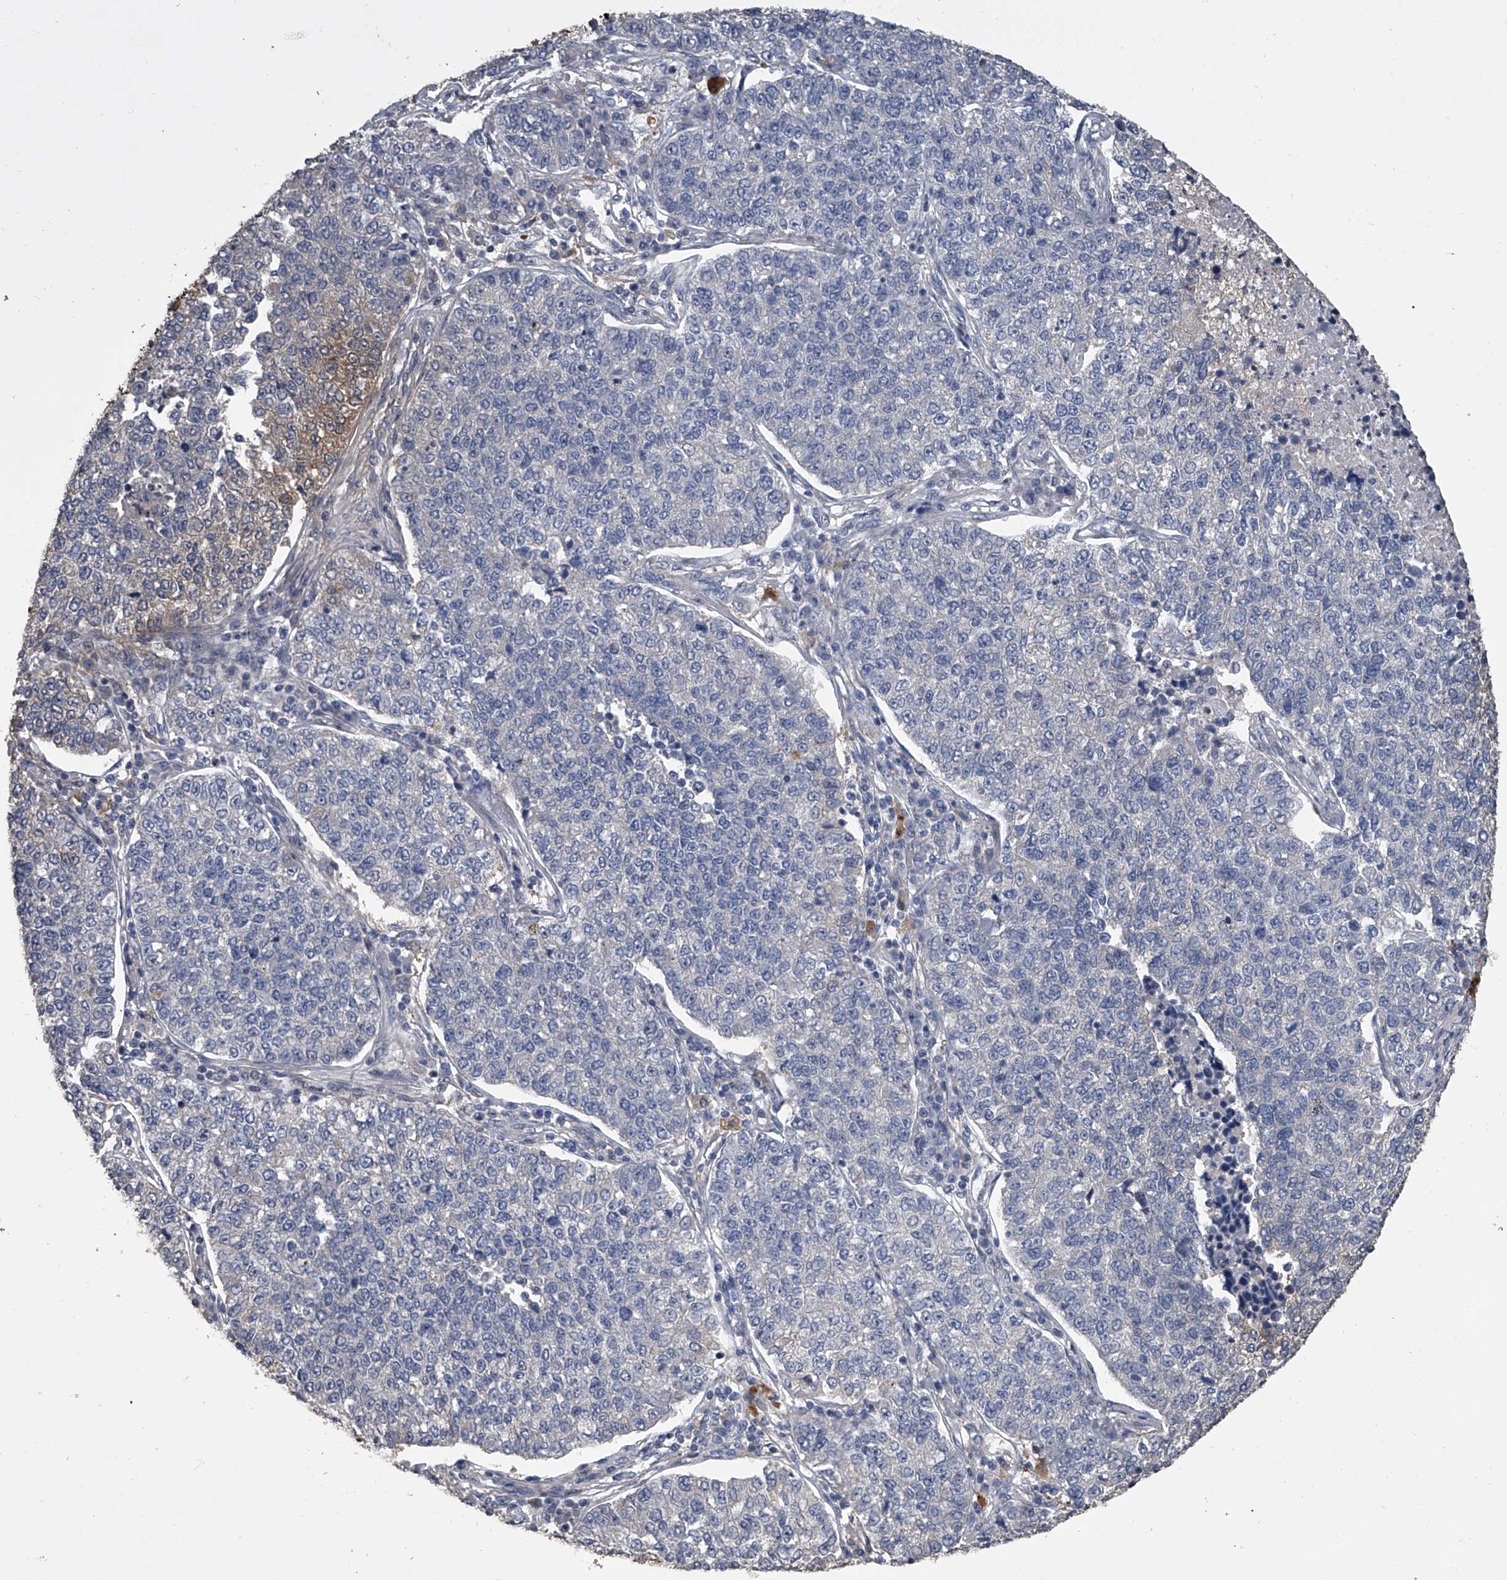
{"staining": {"intensity": "negative", "quantity": "none", "location": "none"}, "tissue": "lung cancer", "cell_type": "Tumor cells", "image_type": "cancer", "snomed": [{"axis": "morphology", "description": "Adenocarcinoma, NOS"}, {"axis": "topography", "description": "Lung"}], "caption": "DAB immunohistochemical staining of human lung cancer (adenocarcinoma) displays no significant positivity in tumor cells. (Brightfield microscopy of DAB immunohistochemistry at high magnification).", "gene": "DOCK9", "patient": {"sex": "male", "age": 49}}